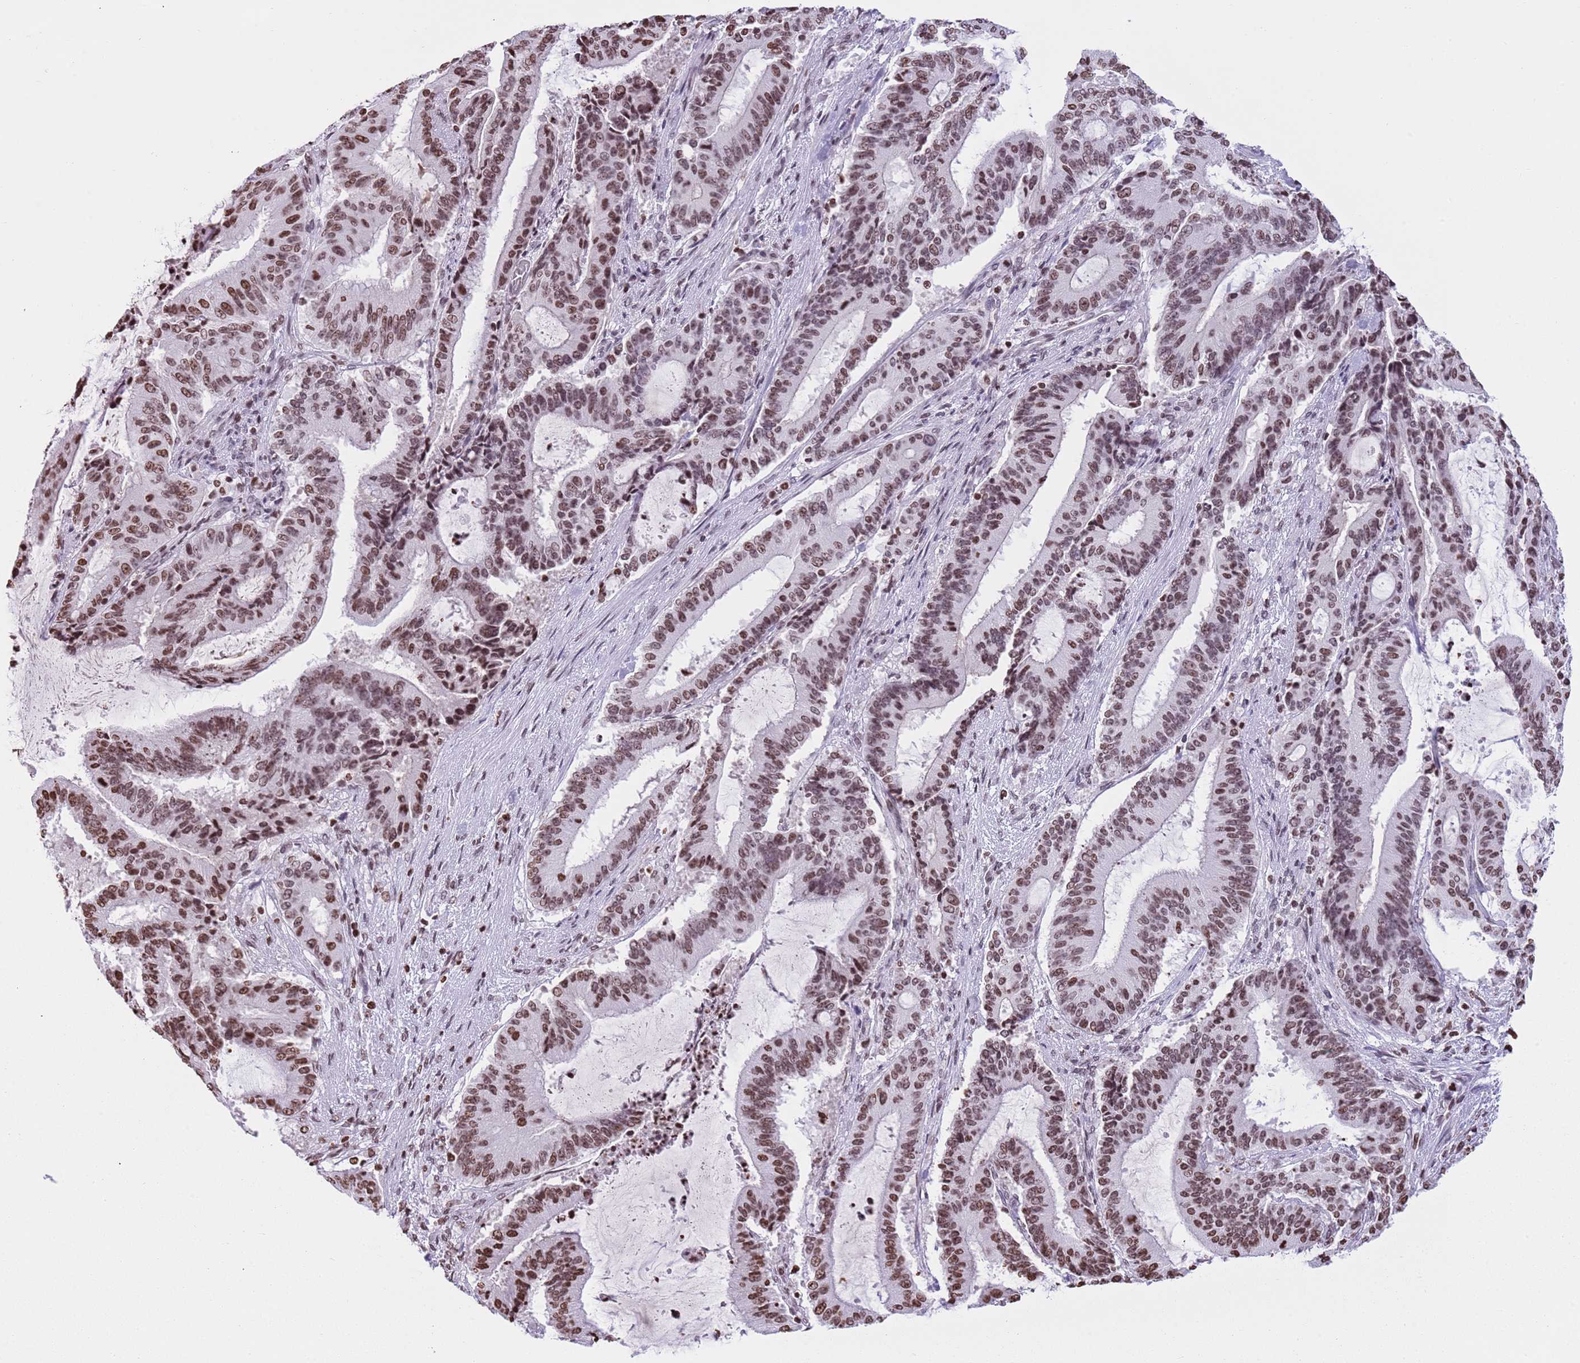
{"staining": {"intensity": "strong", "quantity": ">75%", "location": "nuclear"}, "tissue": "liver cancer", "cell_type": "Tumor cells", "image_type": "cancer", "snomed": [{"axis": "morphology", "description": "Normal tissue, NOS"}, {"axis": "morphology", "description": "Cholangiocarcinoma"}, {"axis": "topography", "description": "Liver"}, {"axis": "topography", "description": "Peripheral nerve tissue"}], "caption": "The immunohistochemical stain shows strong nuclear staining in tumor cells of liver cancer tissue. Nuclei are stained in blue.", "gene": "KPNA3", "patient": {"sex": "female", "age": 73}}